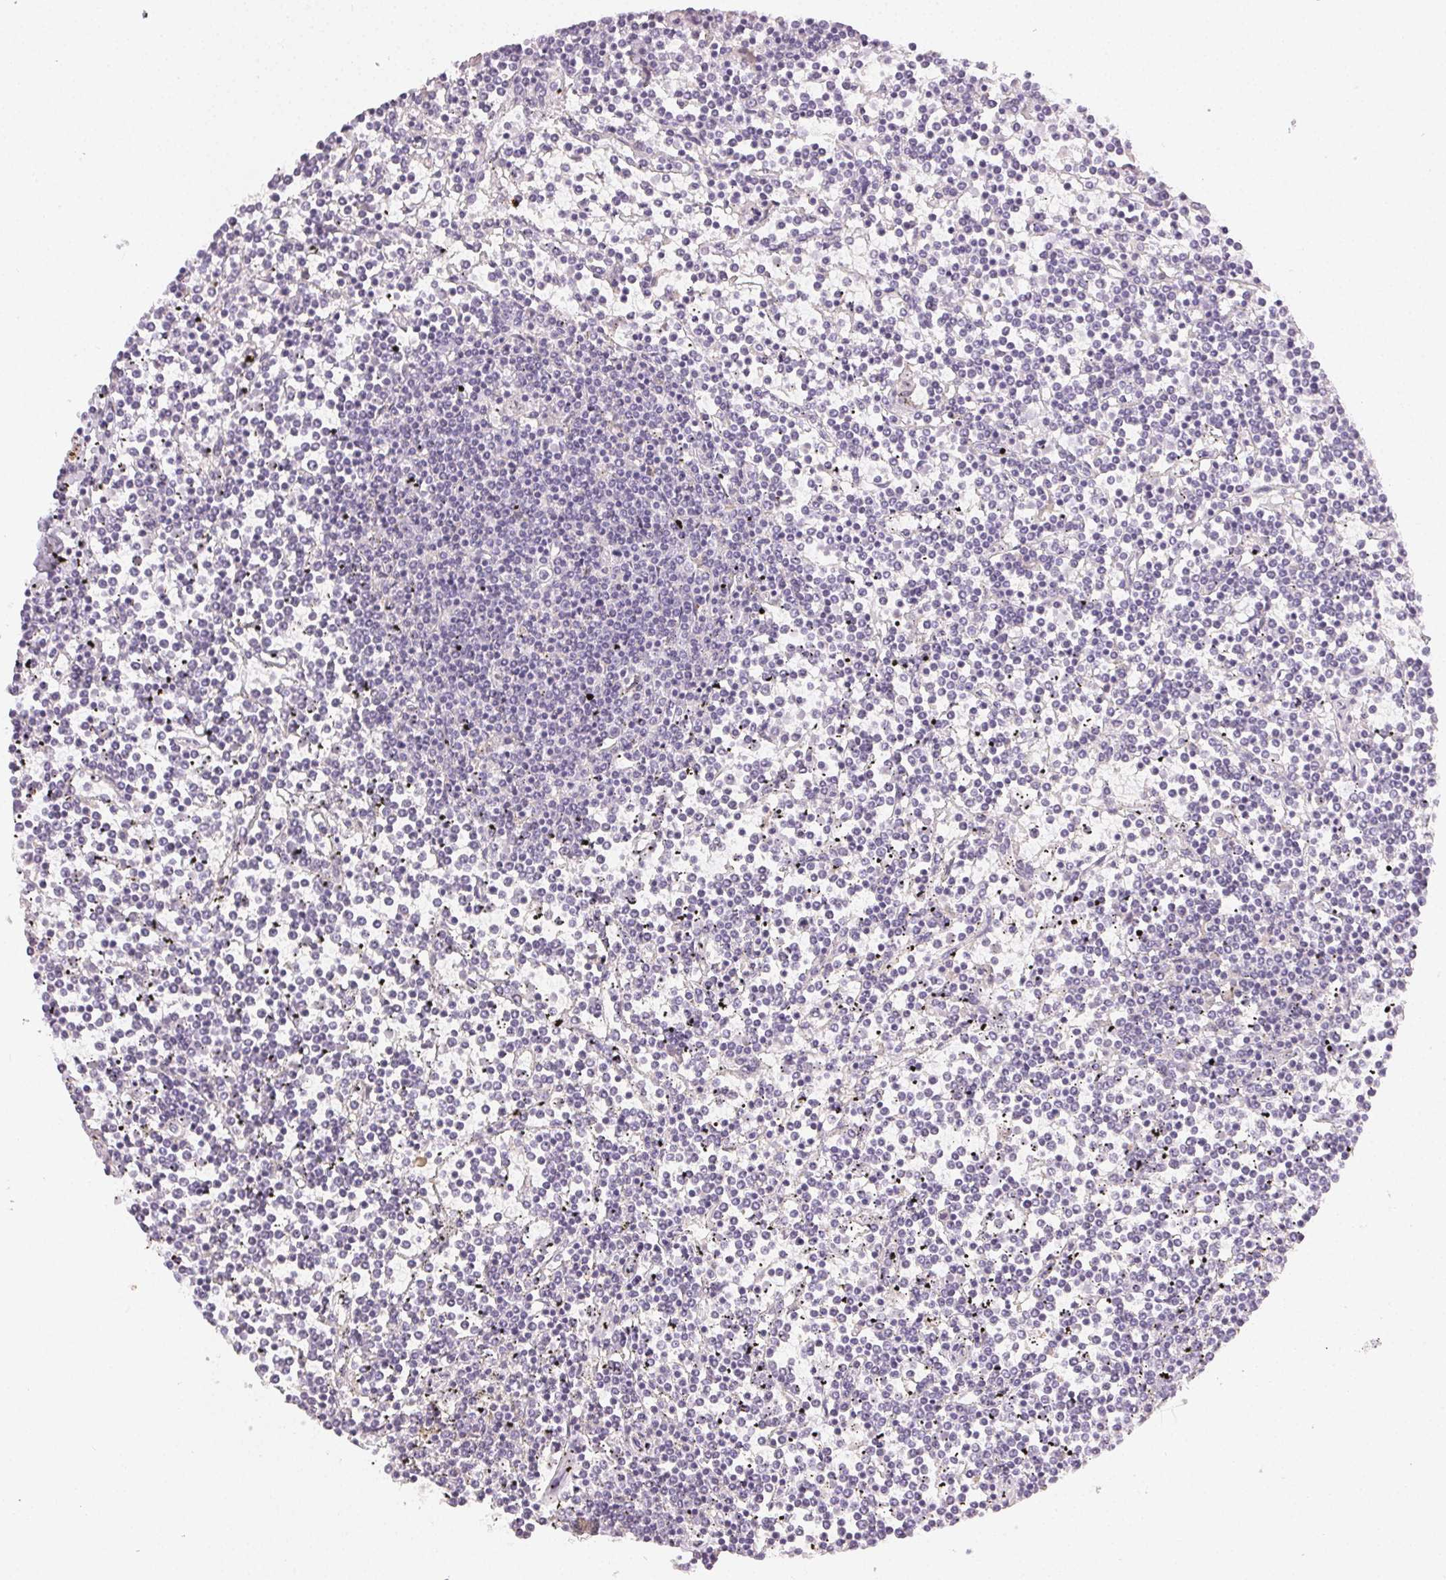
{"staining": {"intensity": "negative", "quantity": "none", "location": "none"}, "tissue": "lymphoma", "cell_type": "Tumor cells", "image_type": "cancer", "snomed": [{"axis": "morphology", "description": "Malignant lymphoma, non-Hodgkin's type, Low grade"}, {"axis": "topography", "description": "Spleen"}], "caption": "DAB immunohistochemical staining of human lymphoma exhibits no significant staining in tumor cells.", "gene": "TMEM174", "patient": {"sex": "female", "age": 19}}